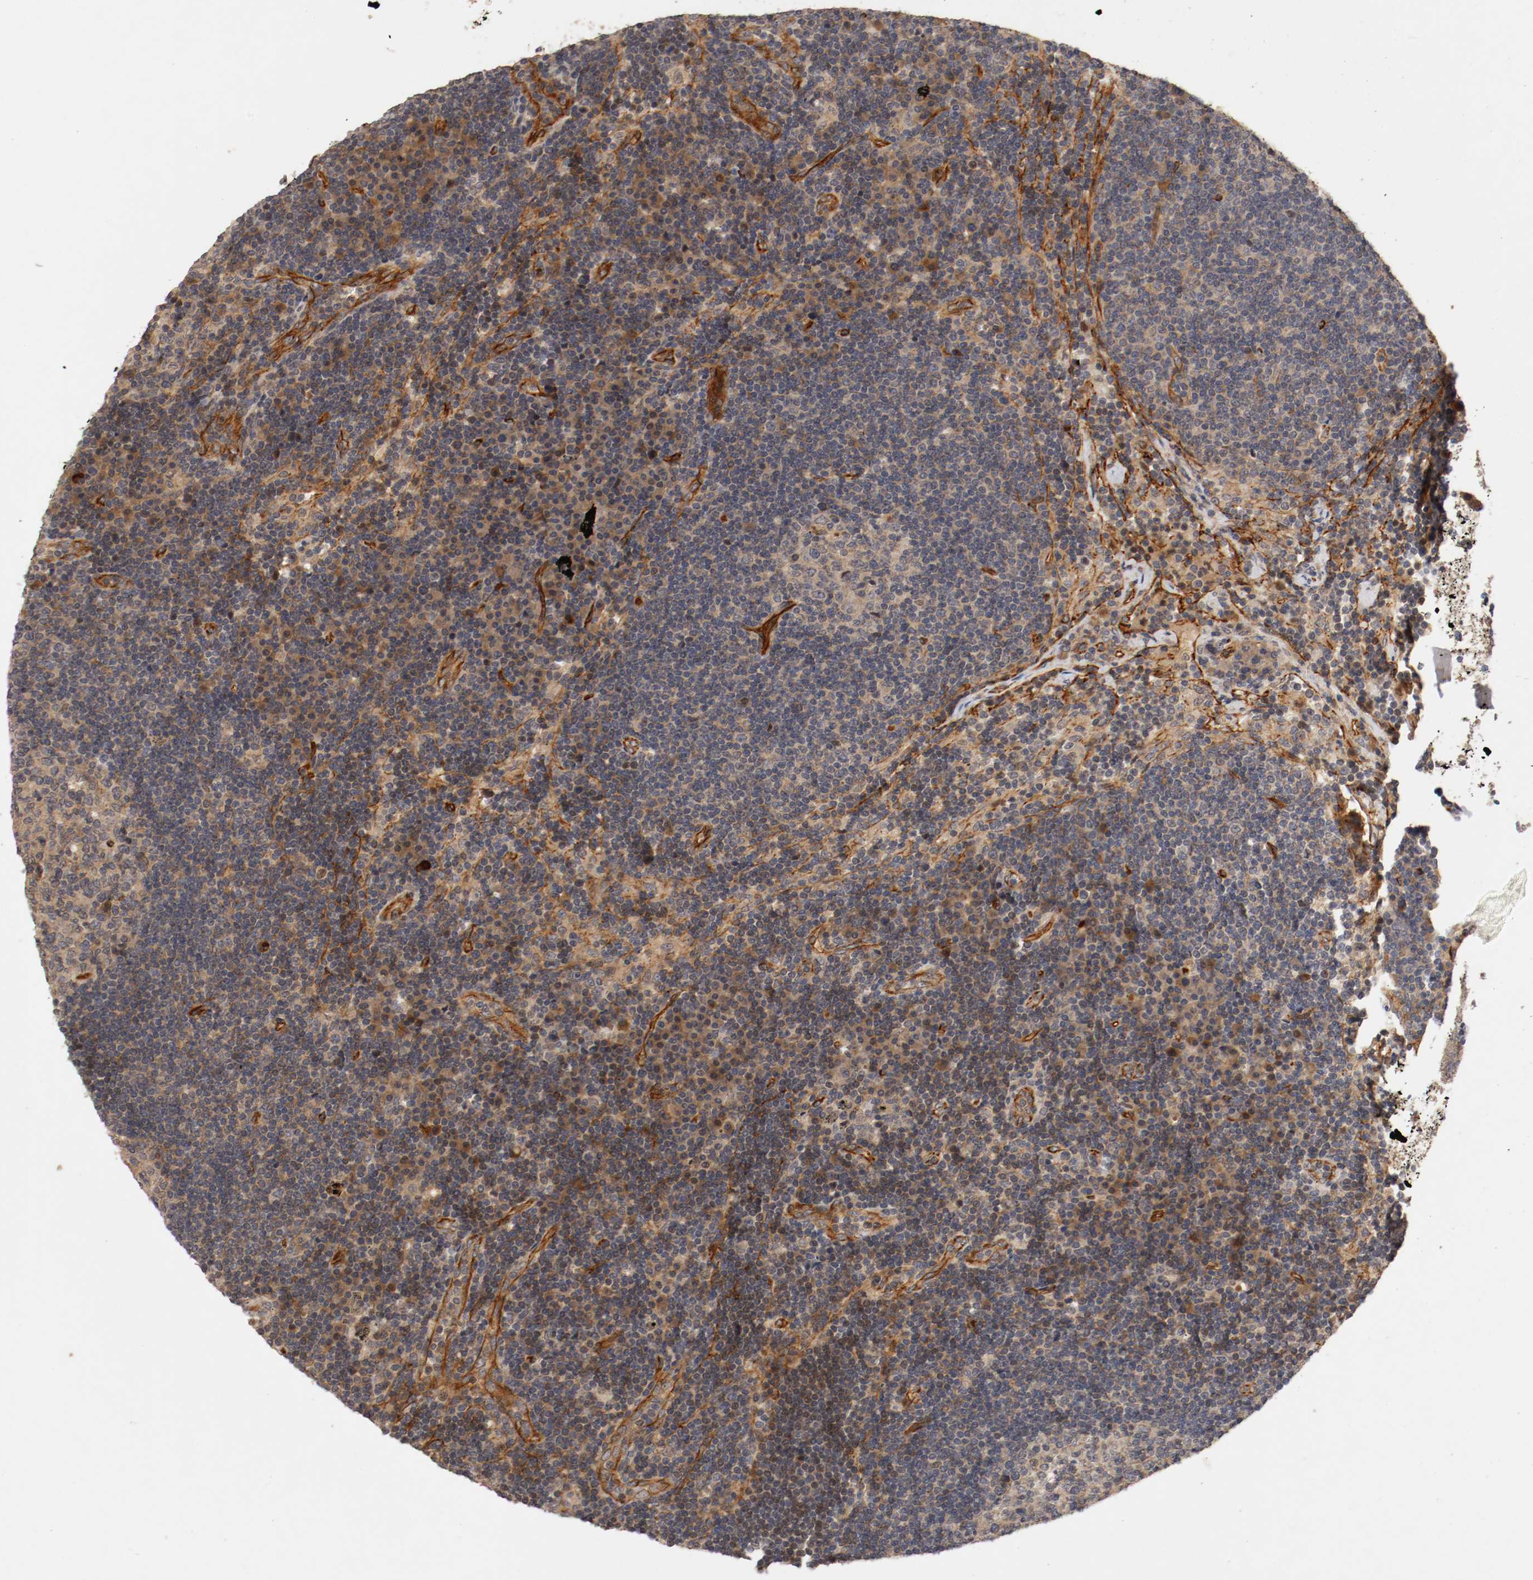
{"staining": {"intensity": "negative", "quantity": "none", "location": "none"}, "tissue": "lymph node", "cell_type": "Germinal center cells", "image_type": "normal", "snomed": [{"axis": "morphology", "description": "Normal tissue, NOS"}, {"axis": "morphology", "description": "Squamous cell carcinoma, metastatic, NOS"}, {"axis": "topography", "description": "Lymph node"}], "caption": "Benign lymph node was stained to show a protein in brown. There is no significant expression in germinal center cells. (Brightfield microscopy of DAB IHC at high magnification).", "gene": "TYK2", "patient": {"sex": "female", "age": 53}}